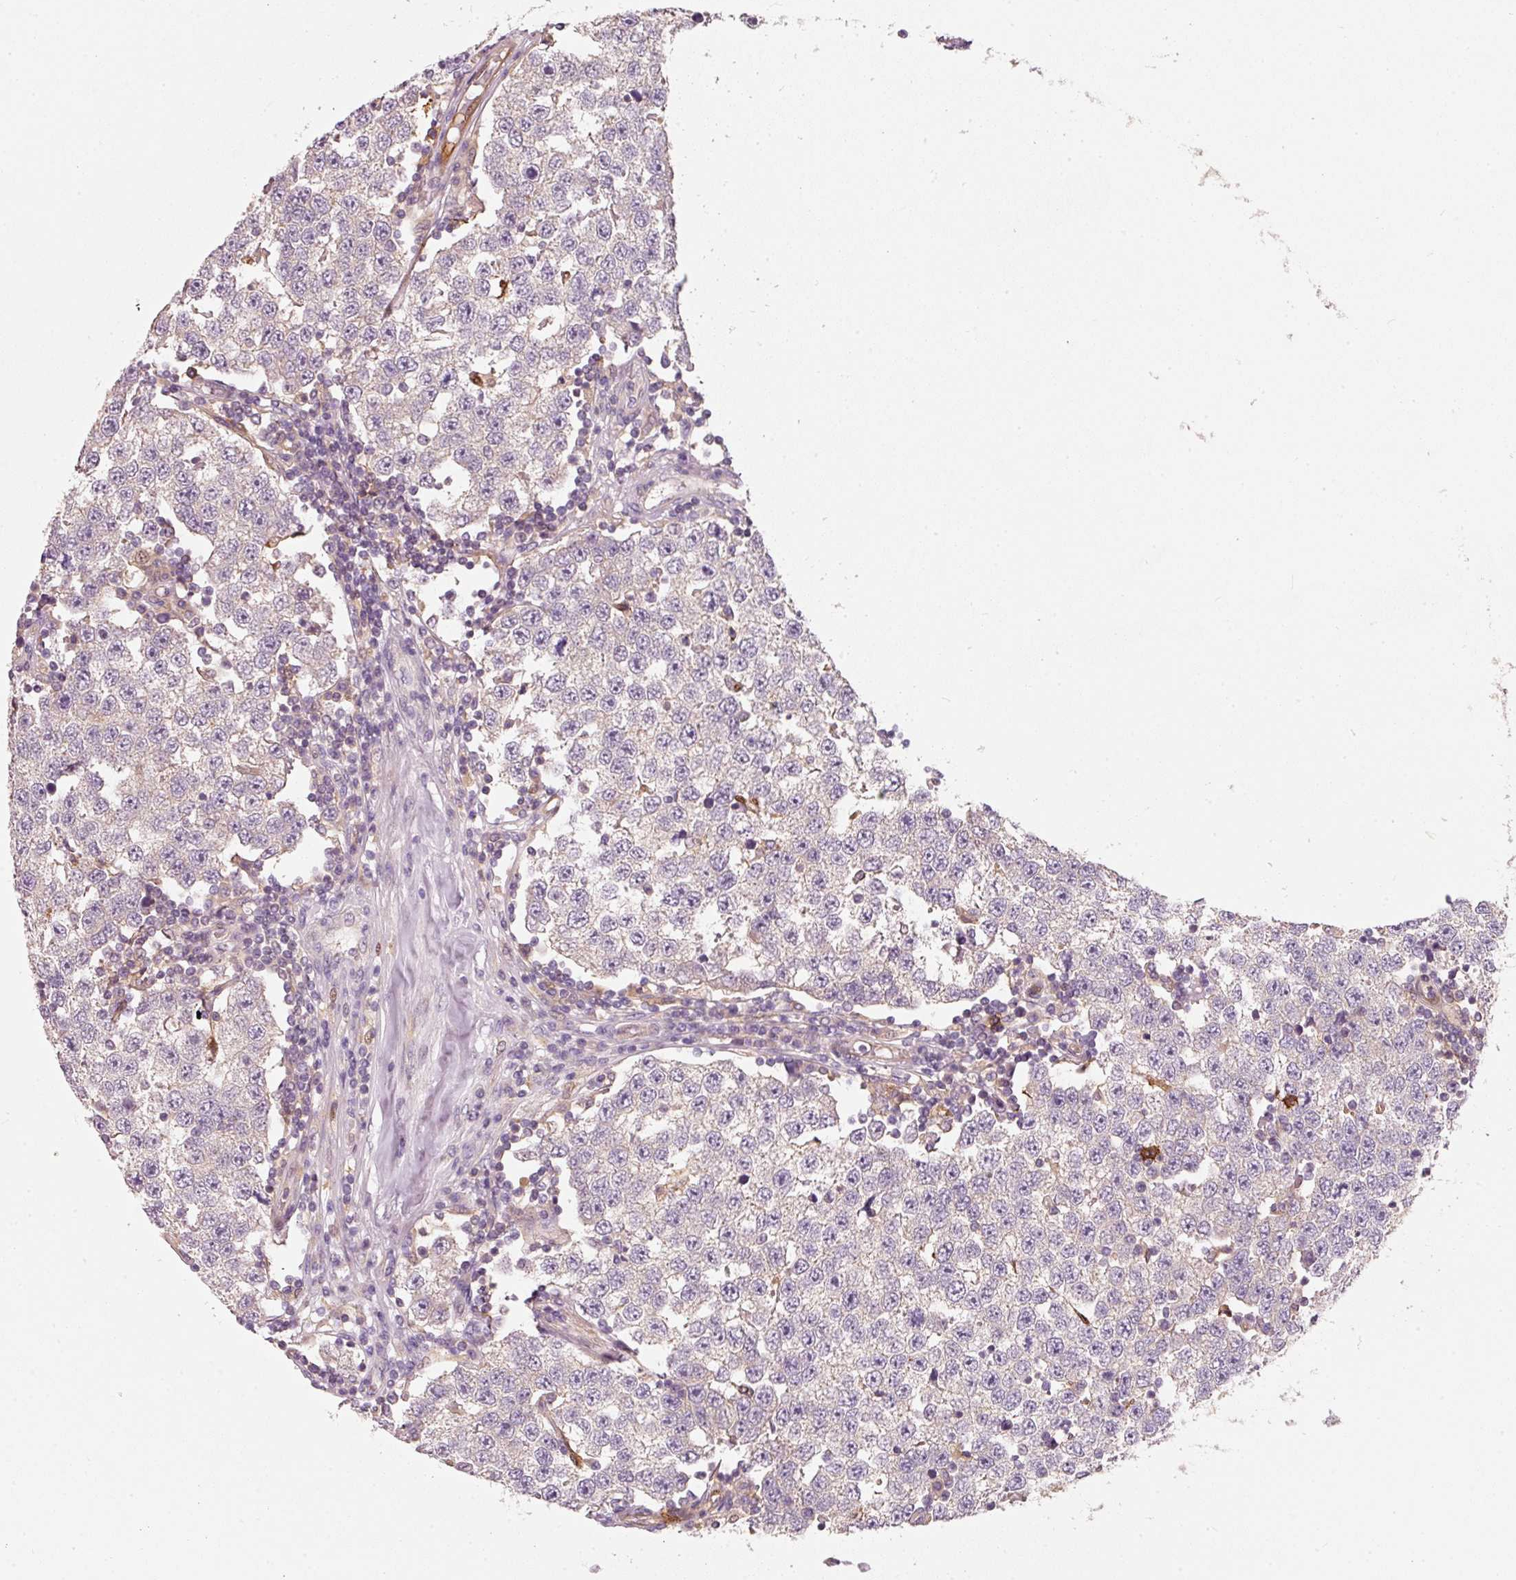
{"staining": {"intensity": "weak", "quantity": "<25%", "location": "cytoplasmic/membranous"}, "tissue": "testis cancer", "cell_type": "Tumor cells", "image_type": "cancer", "snomed": [{"axis": "morphology", "description": "Seminoma, NOS"}, {"axis": "topography", "description": "Testis"}], "caption": "Immunohistochemistry of human testis cancer displays no expression in tumor cells.", "gene": "IQGAP2", "patient": {"sex": "male", "age": 34}}